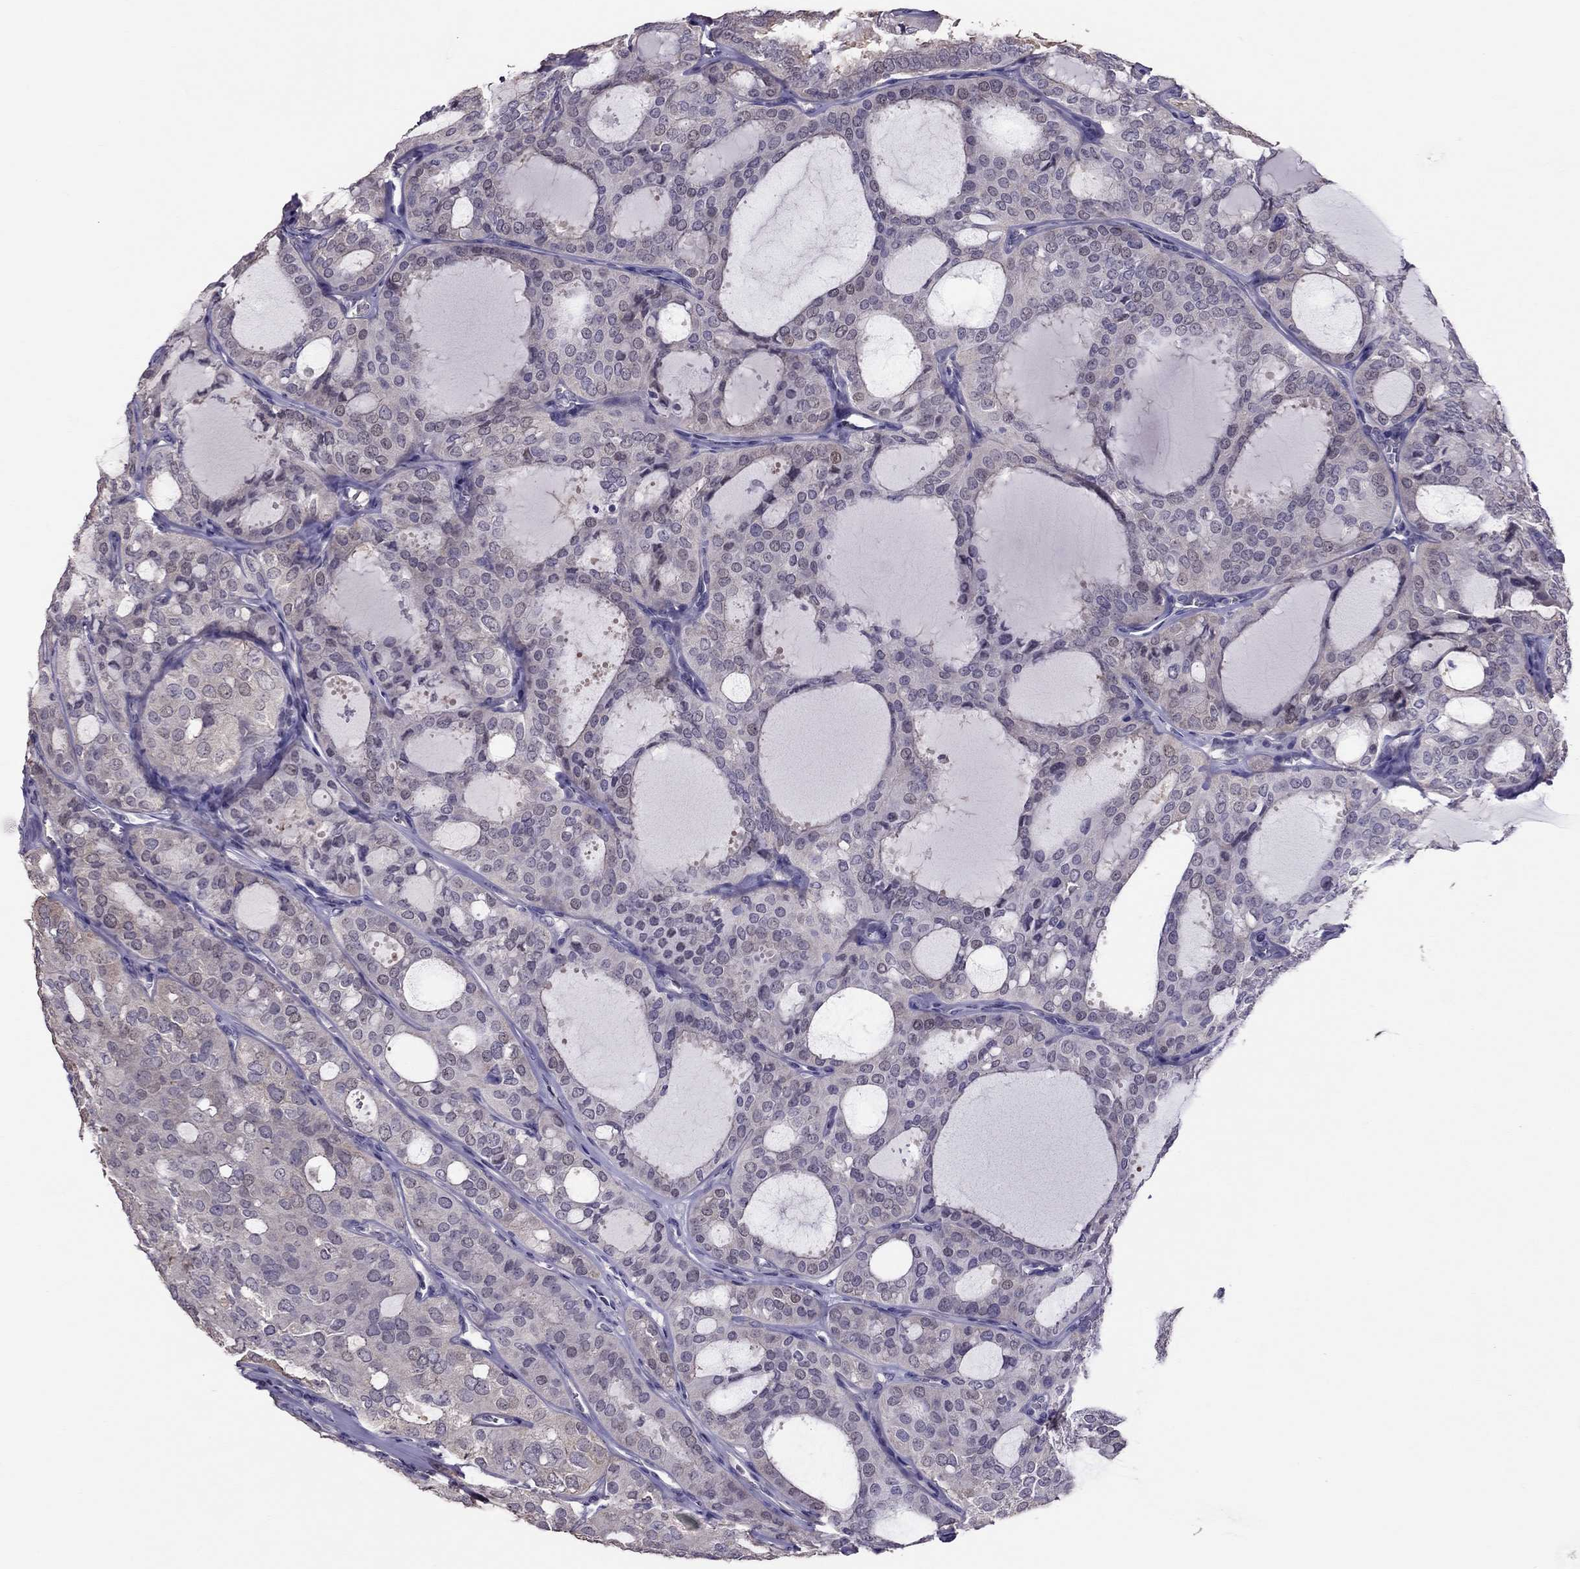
{"staining": {"intensity": "negative", "quantity": "none", "location": "none"}, "tissue": "thyroid cancer", "cell_type": "Tumor cells", "image_type": "cancer", "snomed": [{"axis": "morphology", "description": "Follicular adenoma carcinoma, NOS"}, {"axis": "topography", "description": "Thyroid gland"}], "caption": "High magnification brightfield microscopy of thyroid cancer stained with DAB (brown) and counterstained with hematoxylin (blue): tumor cells show no significant staining.", "gene": "LRRC46", "patient": {"sex": "male", "age": 75}}